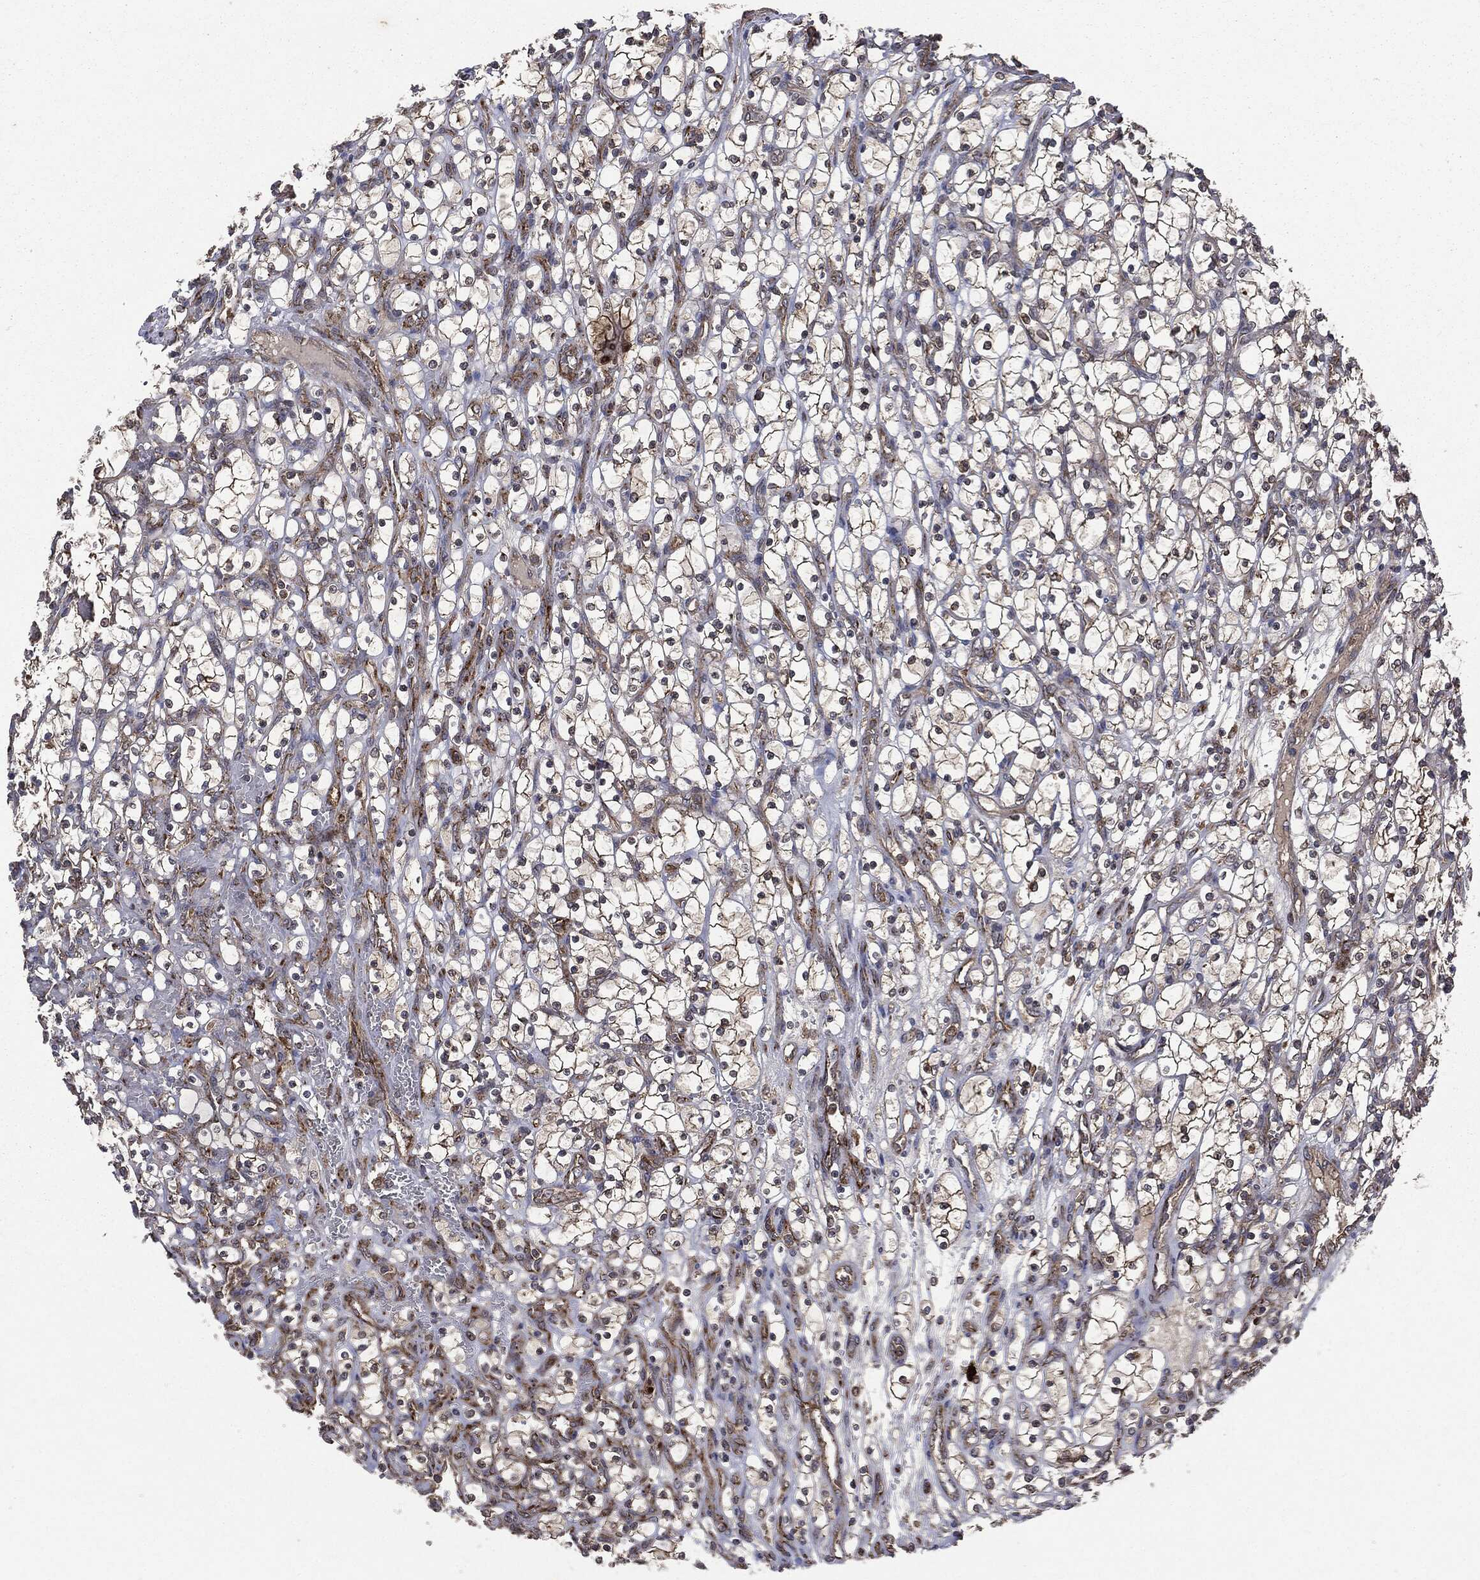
{"staining": {"intensity": "strong", "quantity": "25%-75%", "location": "cytoplasmic/membranous"}, "tissue": "renal cancer", "cell_type": "Tumor cells", "image_type": "cancer", "snomed": [{"axis": "morphology", "description": "Adenocarcinoma, NOS"}, {"axis": "topography", "description": "Kidney"}], "caption": "Renal cancer (adenocarcinoma) was stained to show a protein in brown. There is high levels of strong cytoplasmic/membranous staining in about 25%-75% of tumor cells.", "gene": "PLOD3", "patient": {"sex": "female", "age": 69}}